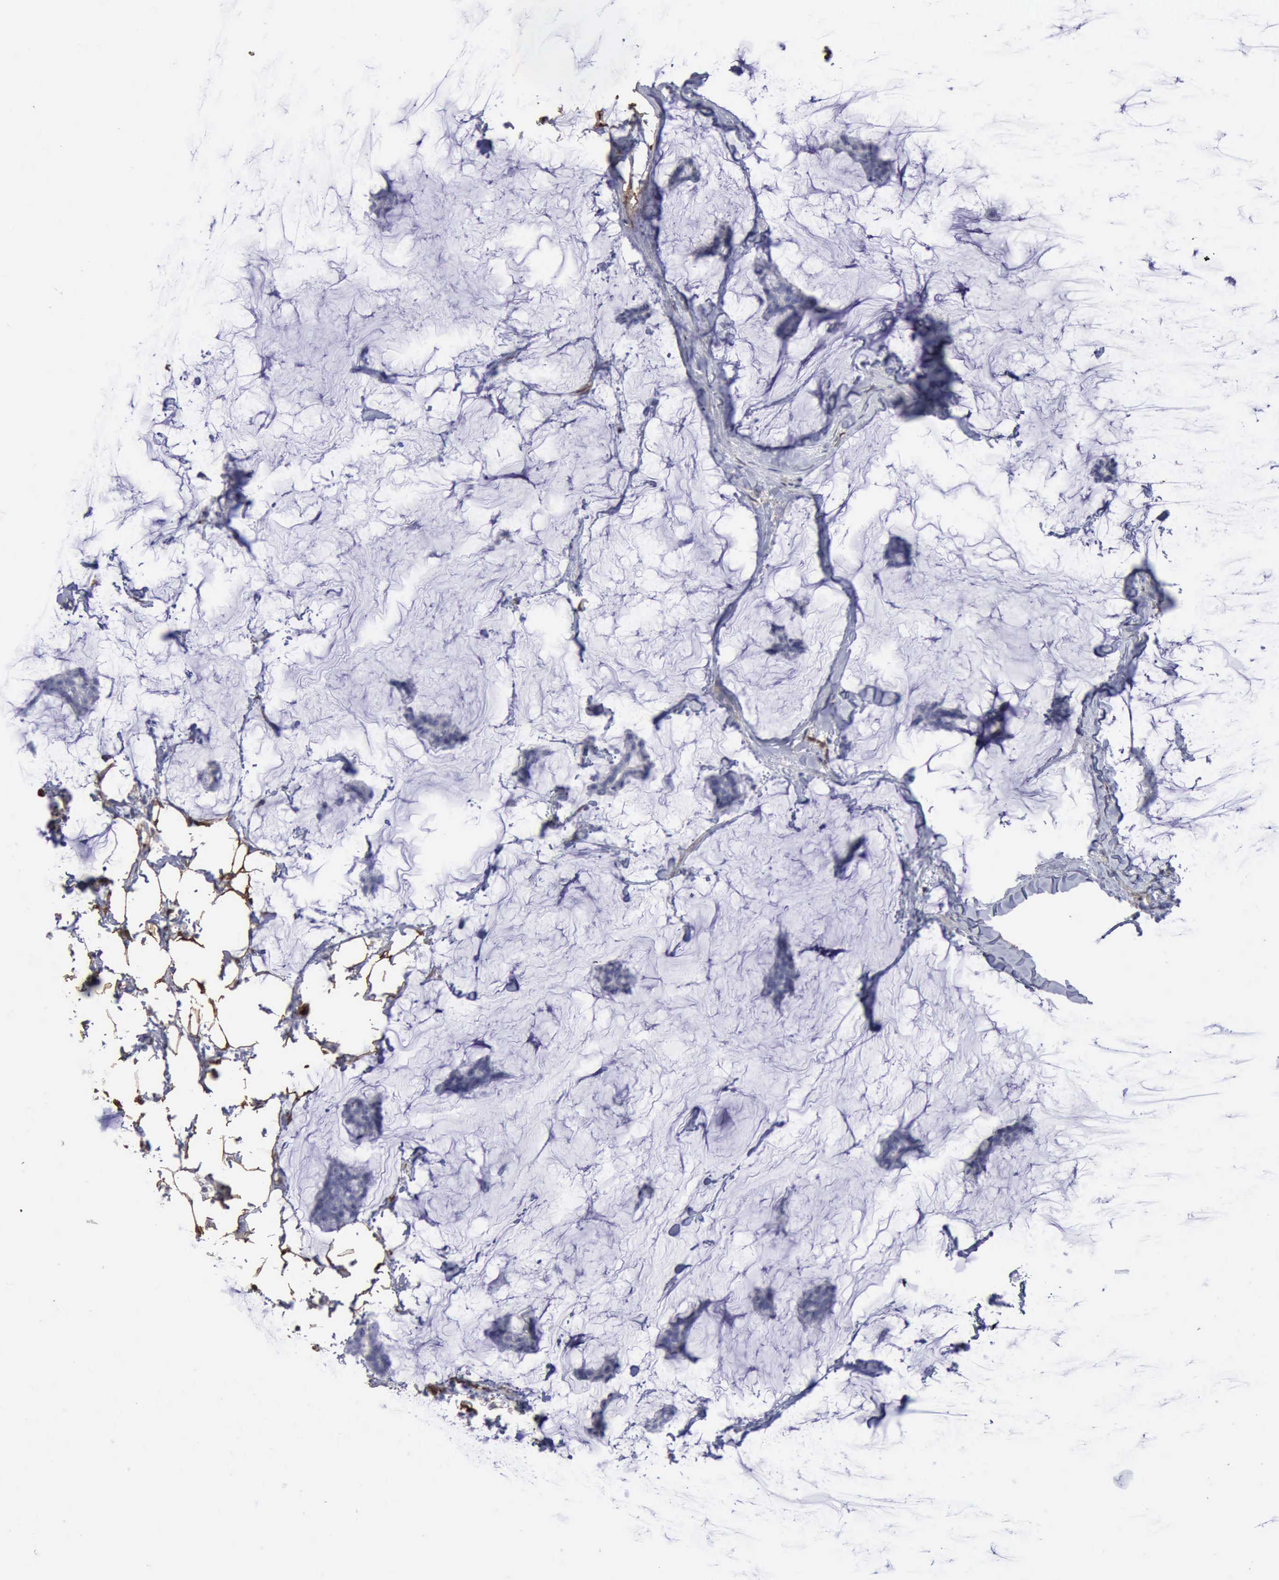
{"staining": {"intensity": "negative", "quantity": "none", "location": "none"}, "tissue": "breast cancer", "cell_type": "Tumor cells", "image_type": "cancer", "snomed": [{"axis": "morphology", "description": "Duct carcinoma"}, {"axis": "topography", "description": "Breast"}], "caption": "A high-resolution histopathology image shows immunohistochemistry staining of breast infiltrating ductal carcinoma, which displays no significant positivity in tumor cells.", "gene": "FHL1", "patient": {"sex": "female", "age": 93}}